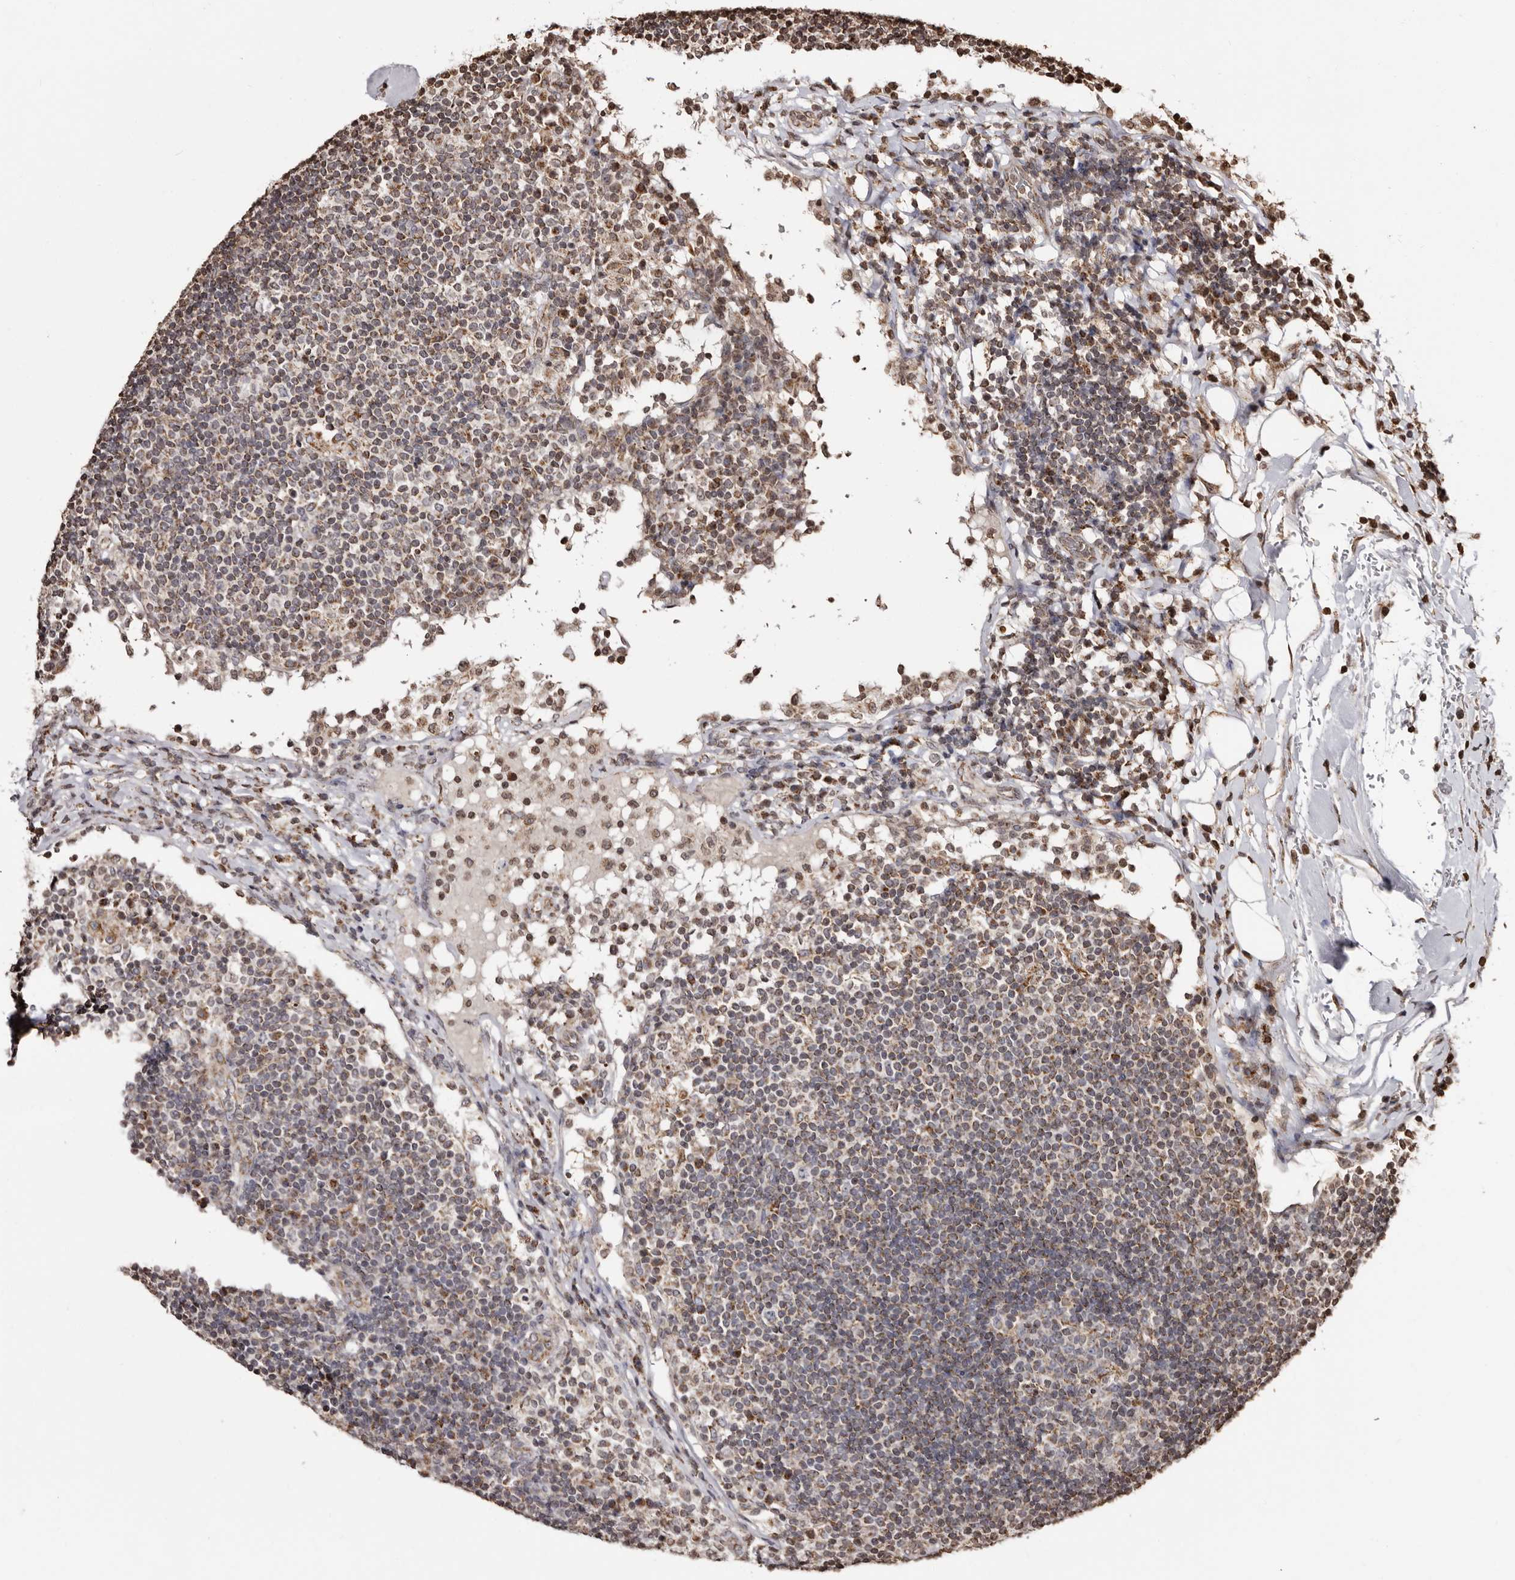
{"staining": {"intensity": "moderate", "quantity": "<25%", "location": "cytoplasmic/membranous"}, "tissue": "lymph node", "cell_type": "Germinal center cells", "image_type": "normal", "snomed": [{"axis": "morphology", "description": "Normal tissue, NOS"}, {"axis": "topography", "description": "Lymph node"}], "caption": "Protein staining of normal lymph node demonstrates moderate cytoplasmic/membranous expression in approximately <25% of germinal center cells. The staining was performed using DAB to visualize the protein expression in brown, while the nuclei were stained in blue with hematoxylin (Magnification: 20x).", "gene": "CCDC190", "patient": {"sex": "female", "age": 53}}